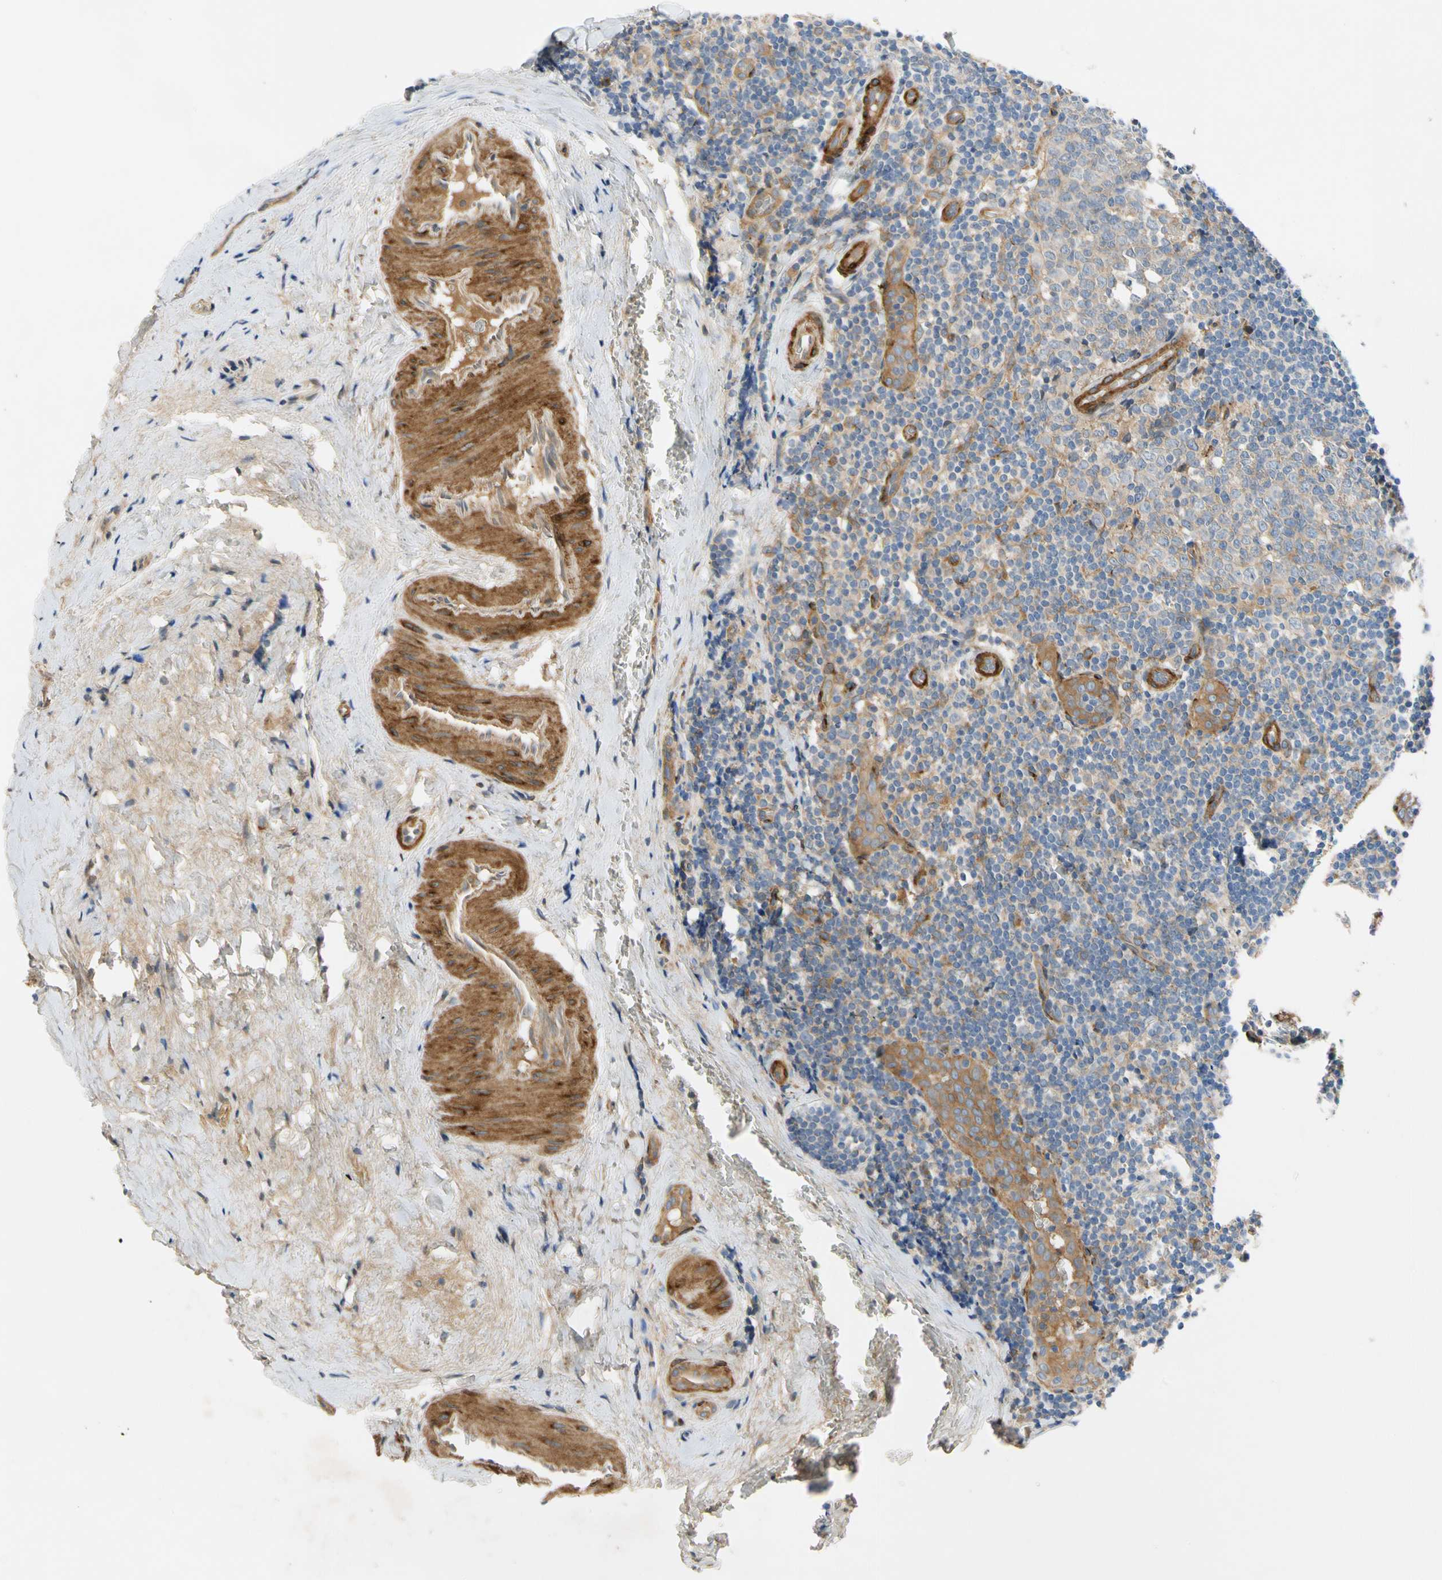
{"staining": {"intensity": "moderate", "quantity": ">75%", "location": "cytoplasmic/membranous"}, "tissue": "tonsil", "cell_type": "Germinal center cells", "image_type": "normal", "snomed": [{"axis": "morphology", "description": "Normal tissue, NOS"}, {"axis": "topography", "description": "Tonsil"}], "caption": "Germinal center cells demonstrate moderate cytoplasmic/membranous expression in approximately >75% of cells in unremarkable tonsil. (Stains: DAB (3,3'-diaminobenzidine) in brown, nuclei in blue, Microscopy: brightfield microscopy at high magnification).", "gene": "ENTREP3", "patient": {"sex": "male", "age": 31}}